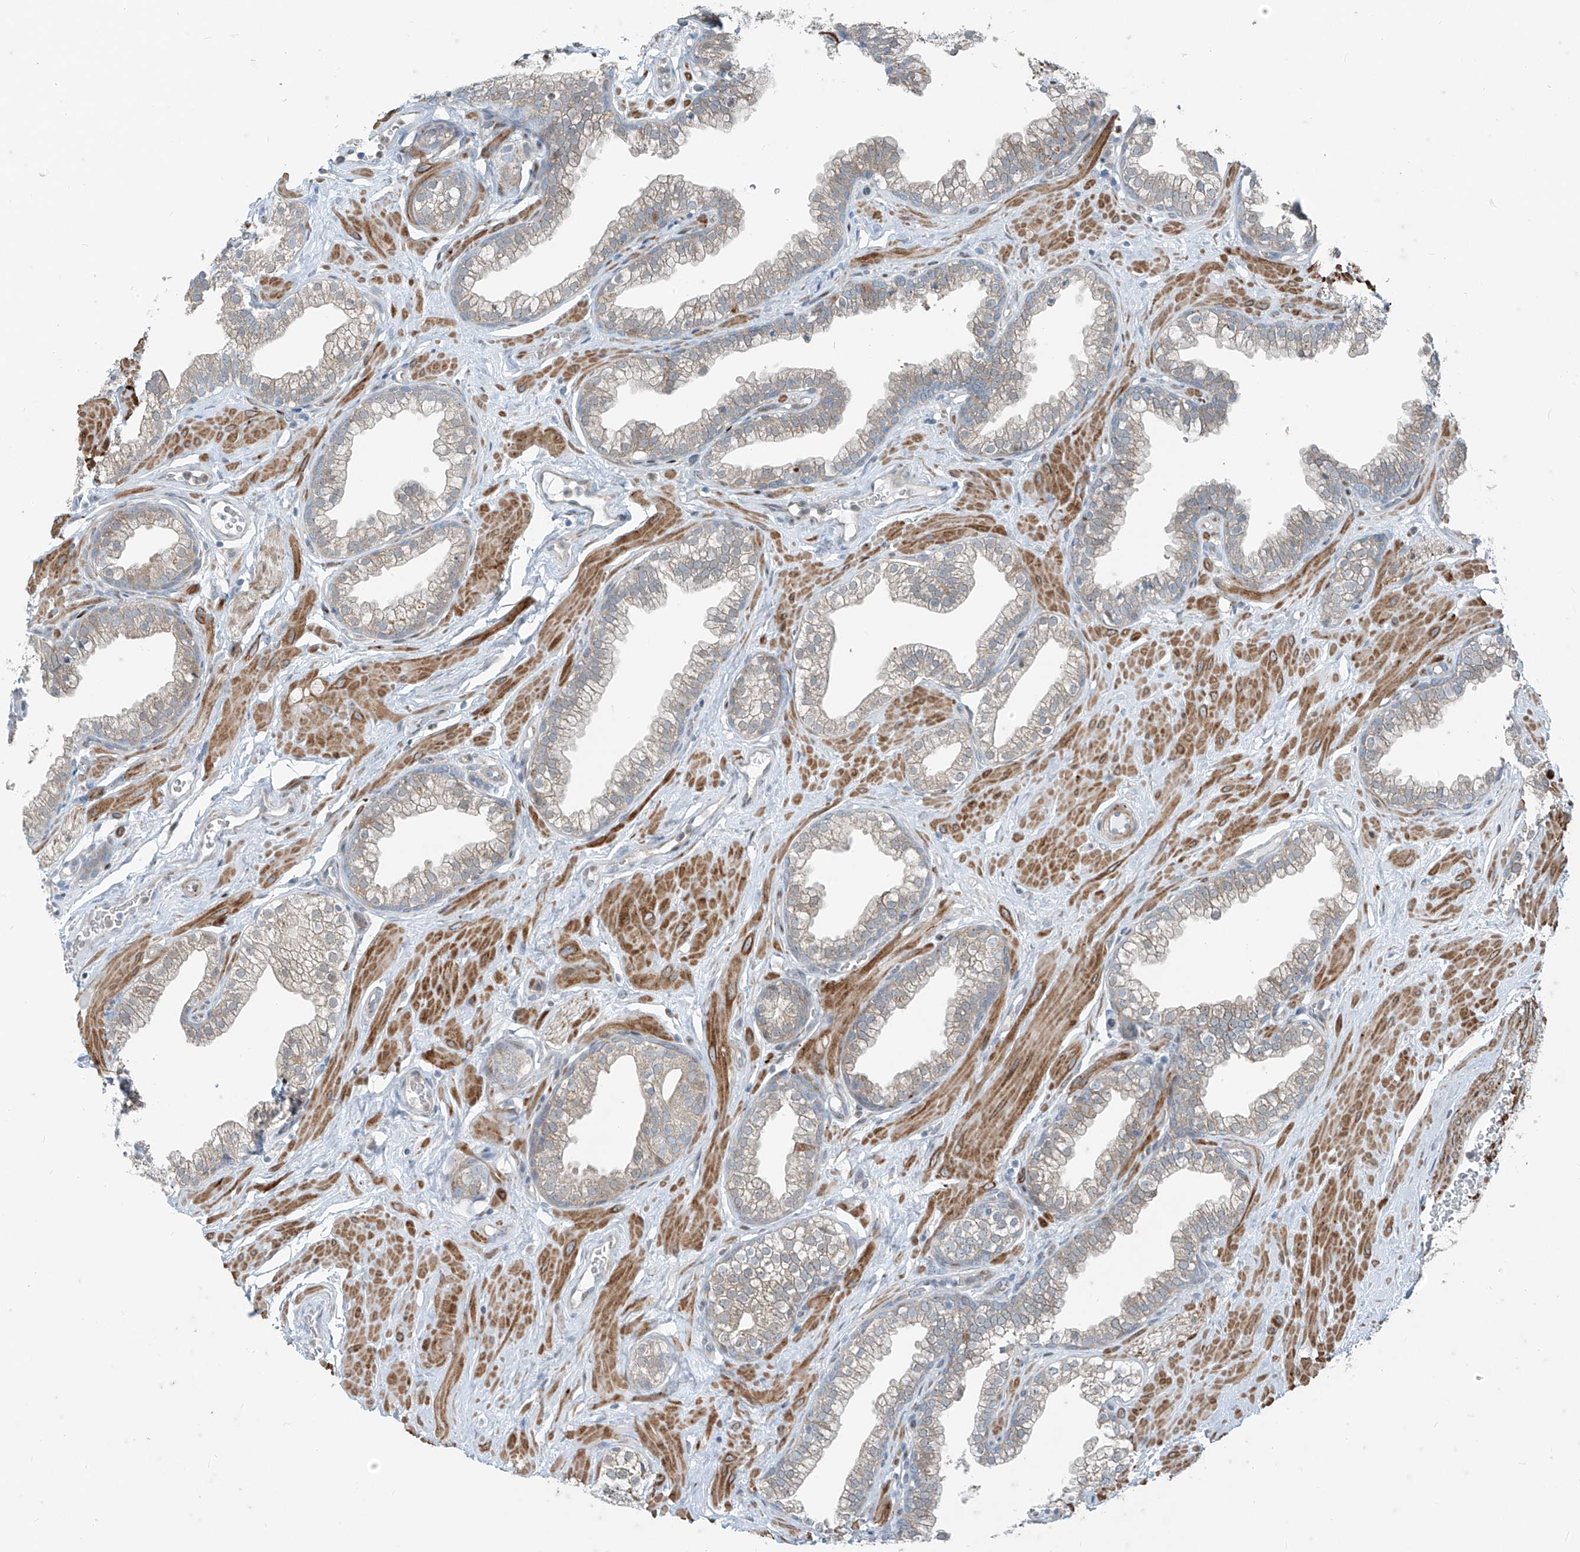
{"staining": {"intensity": "weak", "quantity": "<25%", "location": "cytoplasmic/membranous"}, "tissue": "prostate", "cell_type": "Glandular cells", "image_type": "normal", "snomed": [{"axis": "morphology", "description": "Normal tissue, NOS"}, {"axis": "morphology", "description": "Urothelial carcinoma, Low grade"}, {"axis": "topography", "description": "Urinary bladder"}, {"axis": "topography", "description": "Prostate"}], "caption": "DAB (3,3'-diaminobenzidine) immunohistochemical staining of benign prostate displays no significant staining in glandular cells.", "gene": "PPCS", "patient": {"sex": "male", "age": 60}}